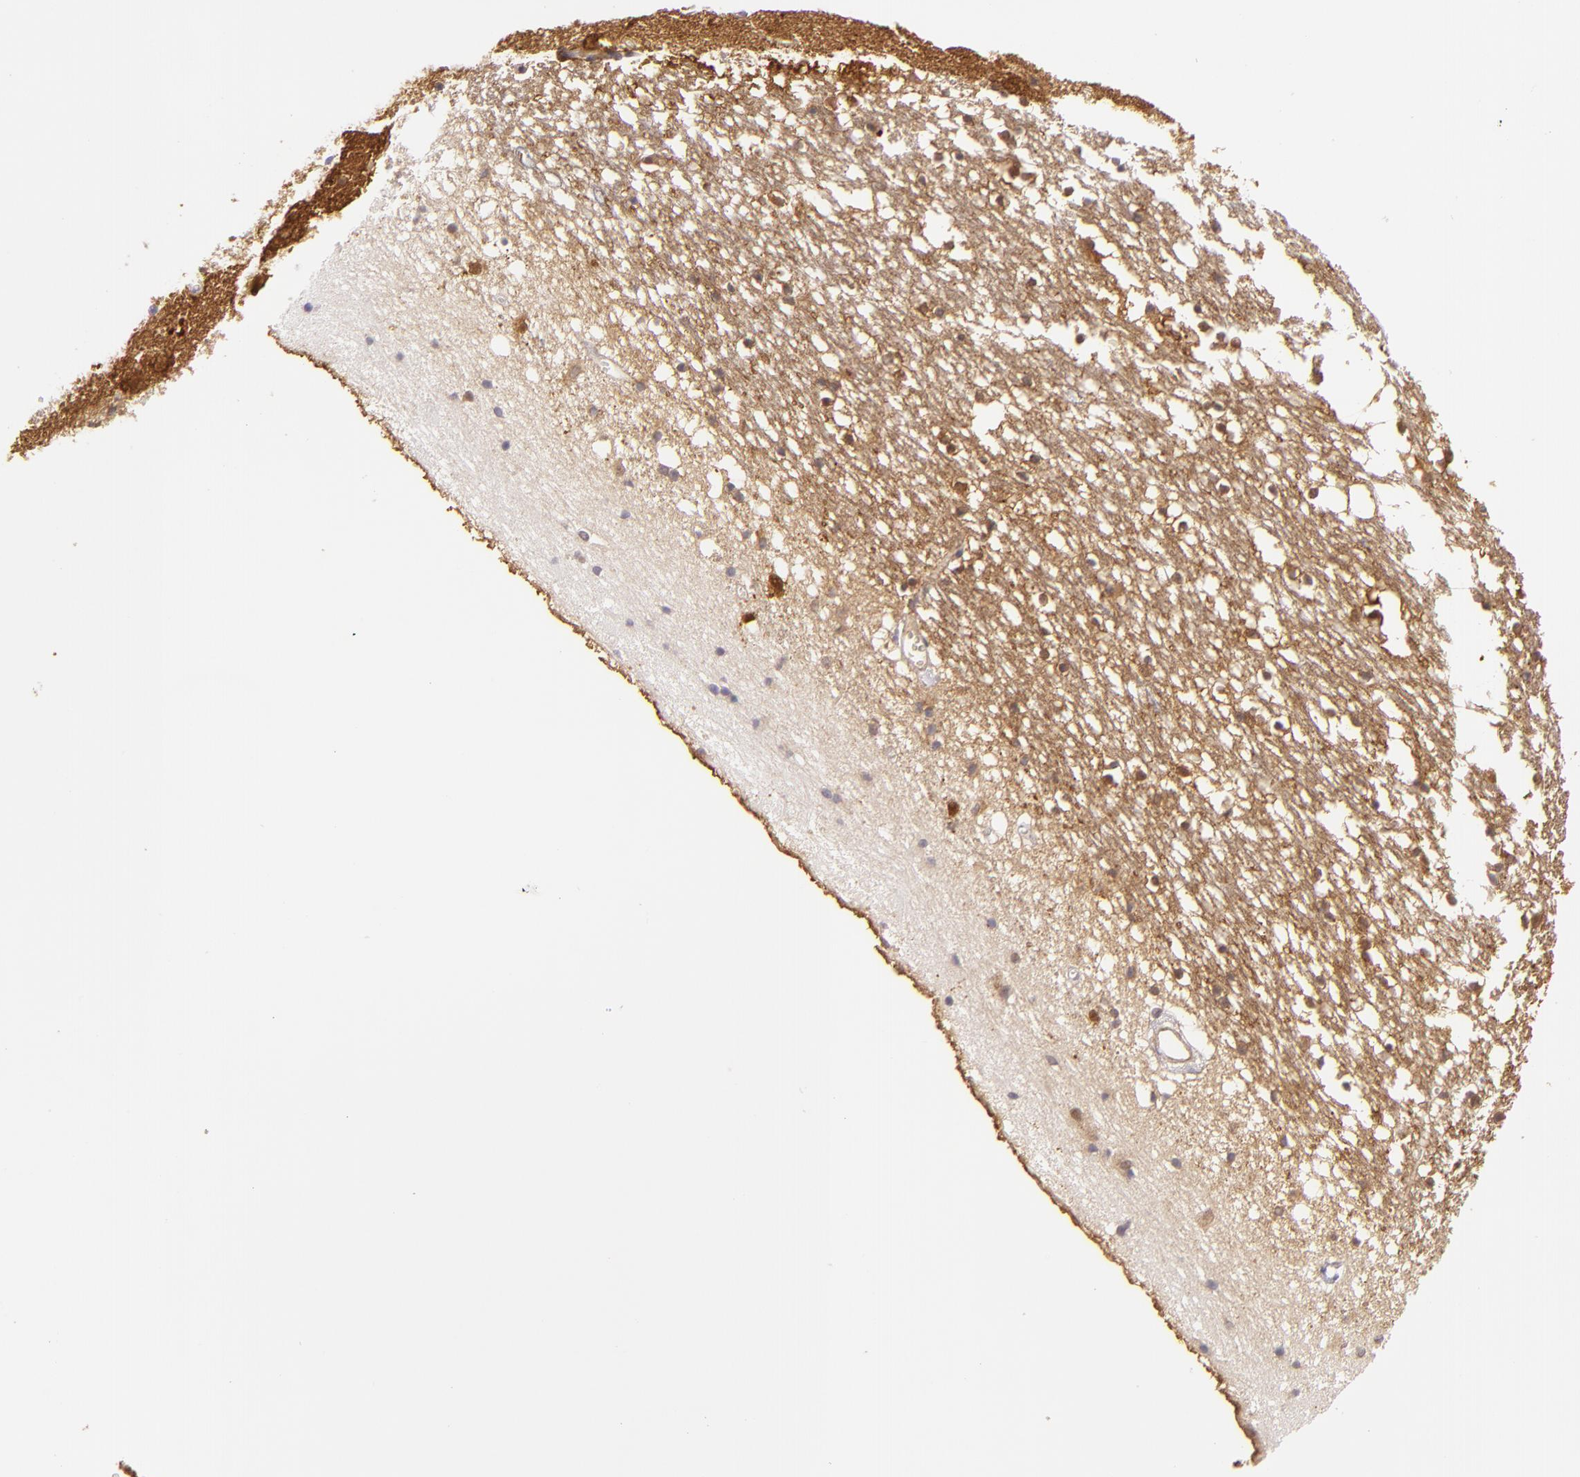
{"staining": {"intensity": "weak", "quantity": "25%-75%", "location": "cytoplasmic/membranous"}, "tissue": "caudate", "cell_type": "Glial cells", "image_type": "normal", "snomed": [{"axis": "morphology", "description": "Normal tissue, NOS"}, {"axis": "topography", "description": "Lateral ventricle wall"}], "caption": "A photomicrograph showing weak cytoplasmic/membranous positivity in about 25%-75% of glial cells in normal caudate, as visualized by brown immunohistochemical staining.", "gene": "HSPH1", "patient": {"sex": "male", "age": 45}}